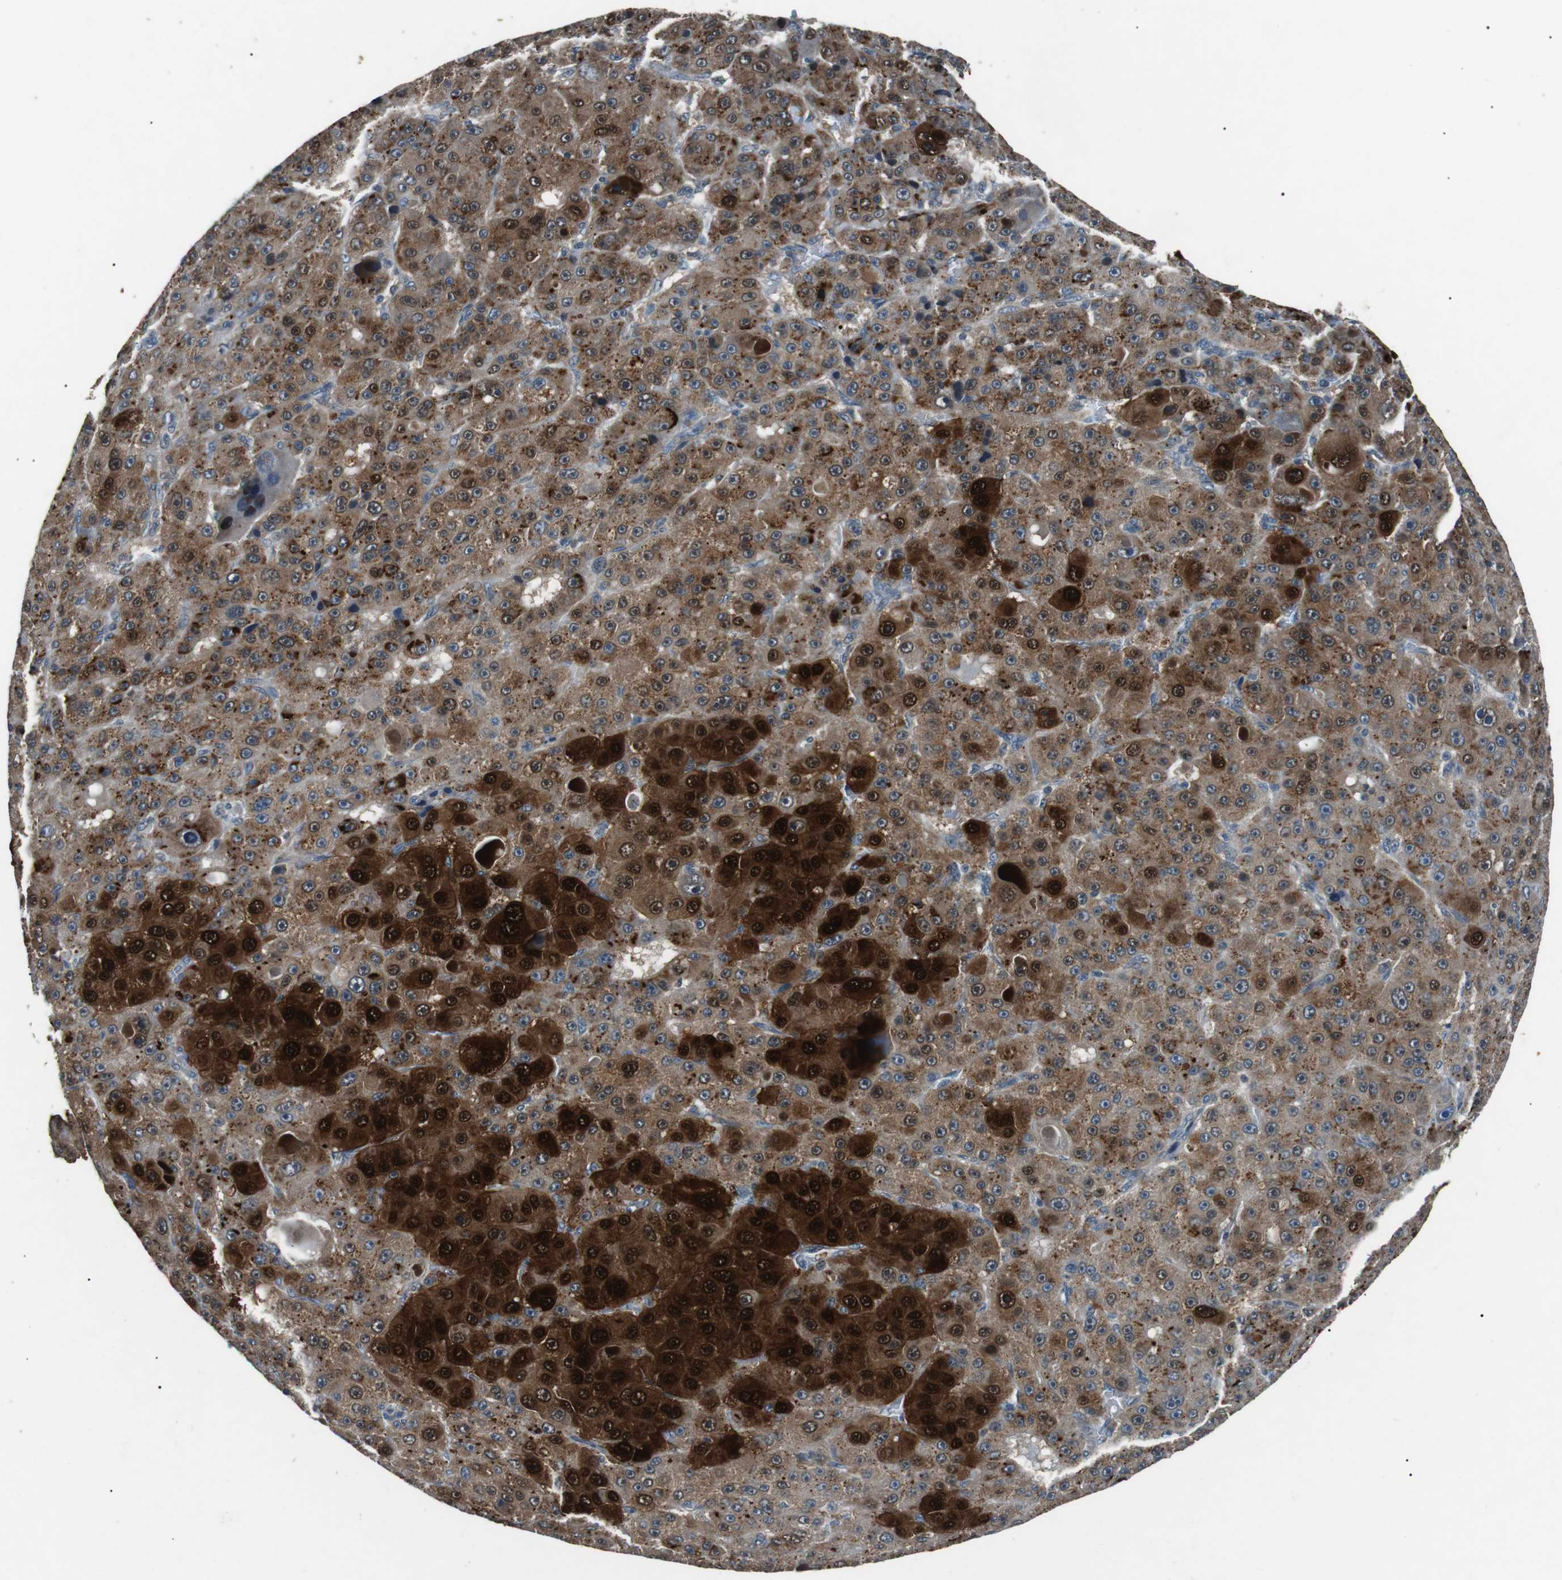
{"staining": {"intensity": "strong", "quantity": ">75%", "location": "cytoplasmic/membranous,nuclear"}, "tissue": "liver cancer", "cell_type": "Tumor cells", "image_type": "cancer", "snomed": [{"axis": "morphology", "description": "Carcinoma, Hepatocellular, NOS"}, {"axis": "topography", "description": "Liver"}], "caption": "Immunohistochemical staining of hepatocellular carcinoma (liver) demonstrates high levels of strong cytoplasmic/membranous and nuclear protein expression in about >75% of tumor cells.", "gene": "NEK7", "patient": {"sex": "male", "age": 76}}